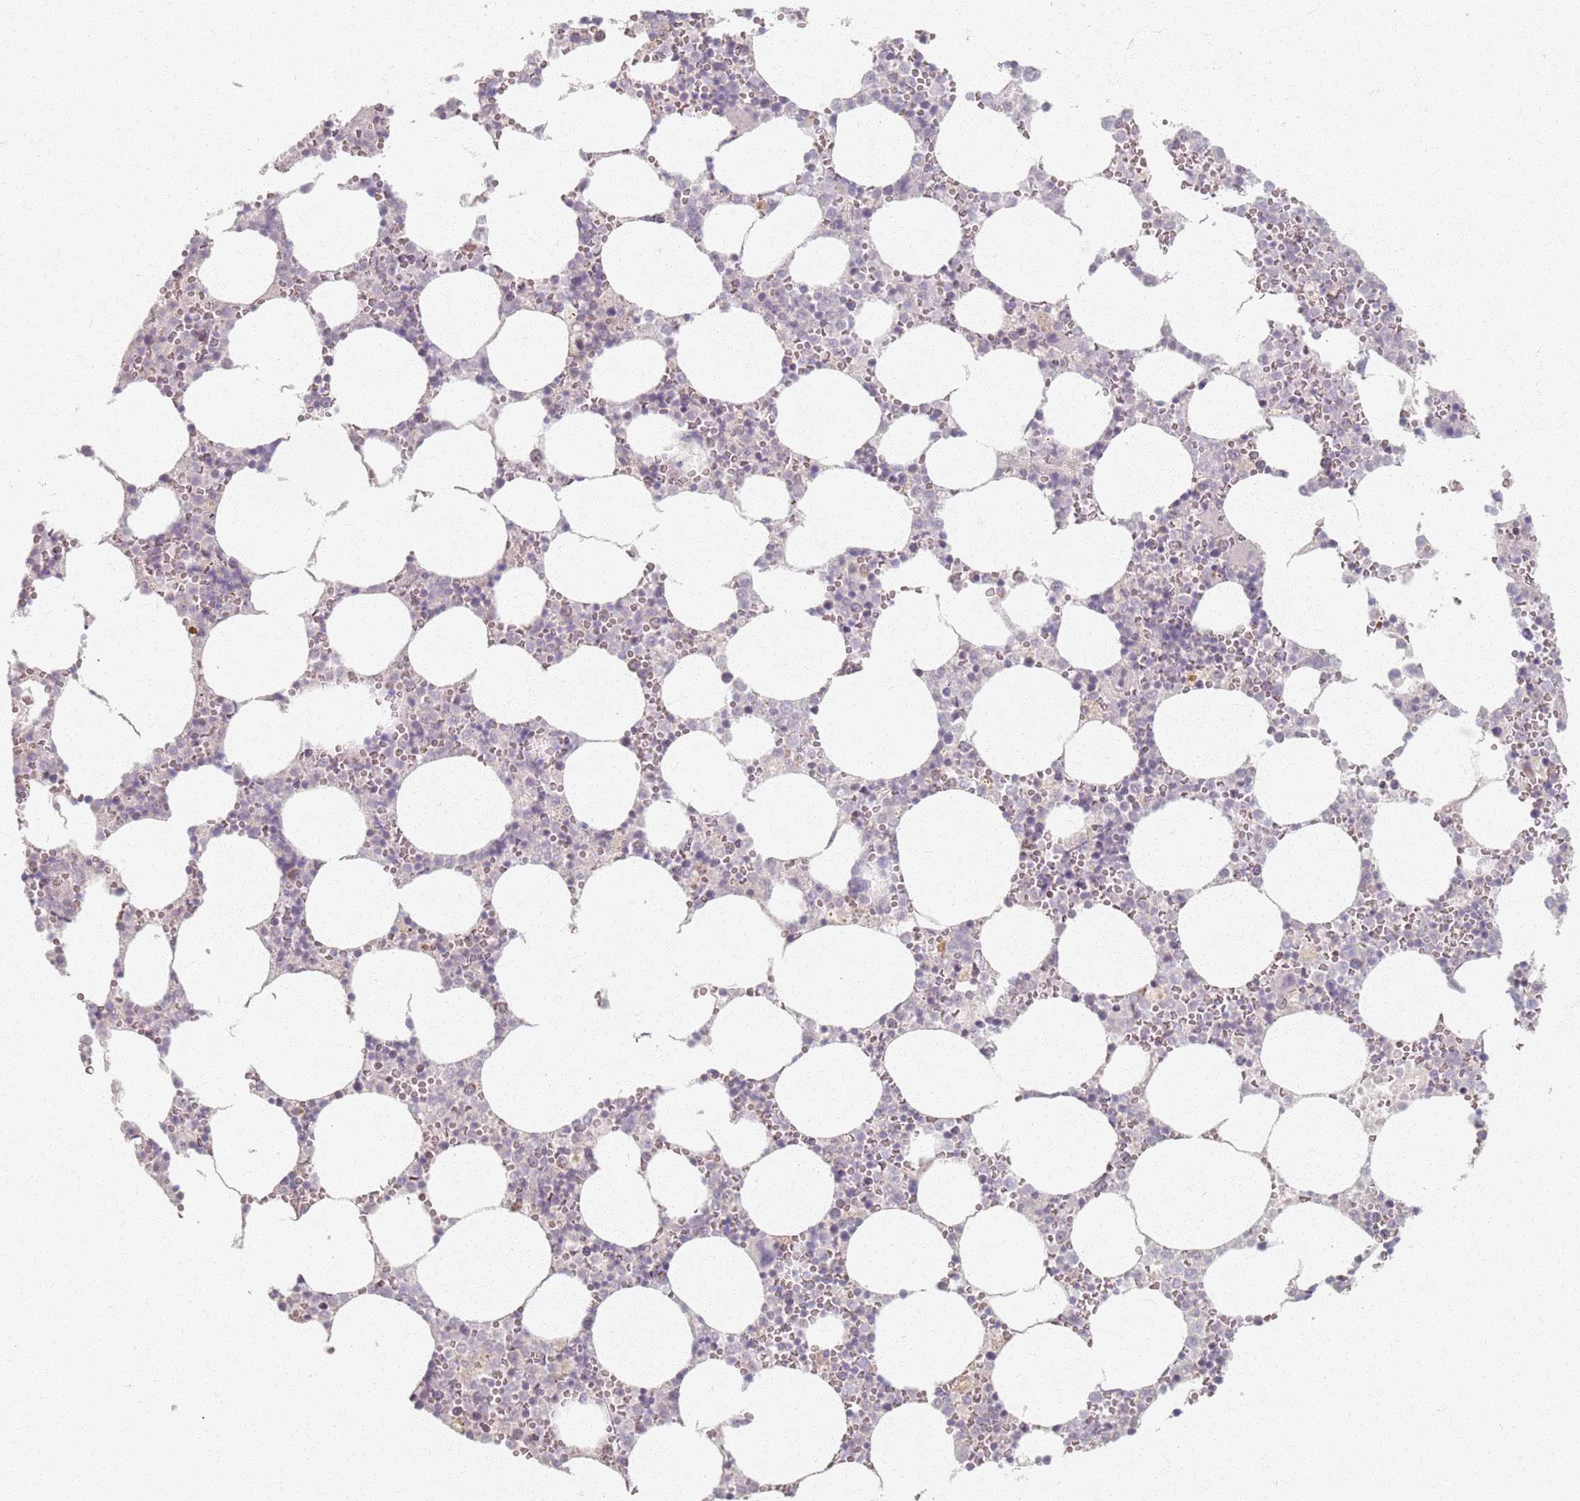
{"staining": {"intensity": "negative", "quantity": "none", "location": "none"}, "tissue": "bone marrow", "cell_type": "Hematopoietic cells", "image_type": "normal", "snomed": [{"axis": "morphology", "description": "Normal tissue, NOS"}, {"axis": "topography", "description": "Bone marrow"}], "caption": "The IHC histopathology image has no significant expression in hematopoietic cells of bone marrow.", "gene": "PKD2L2", "patient": {"sex": "female", "age": 64}}